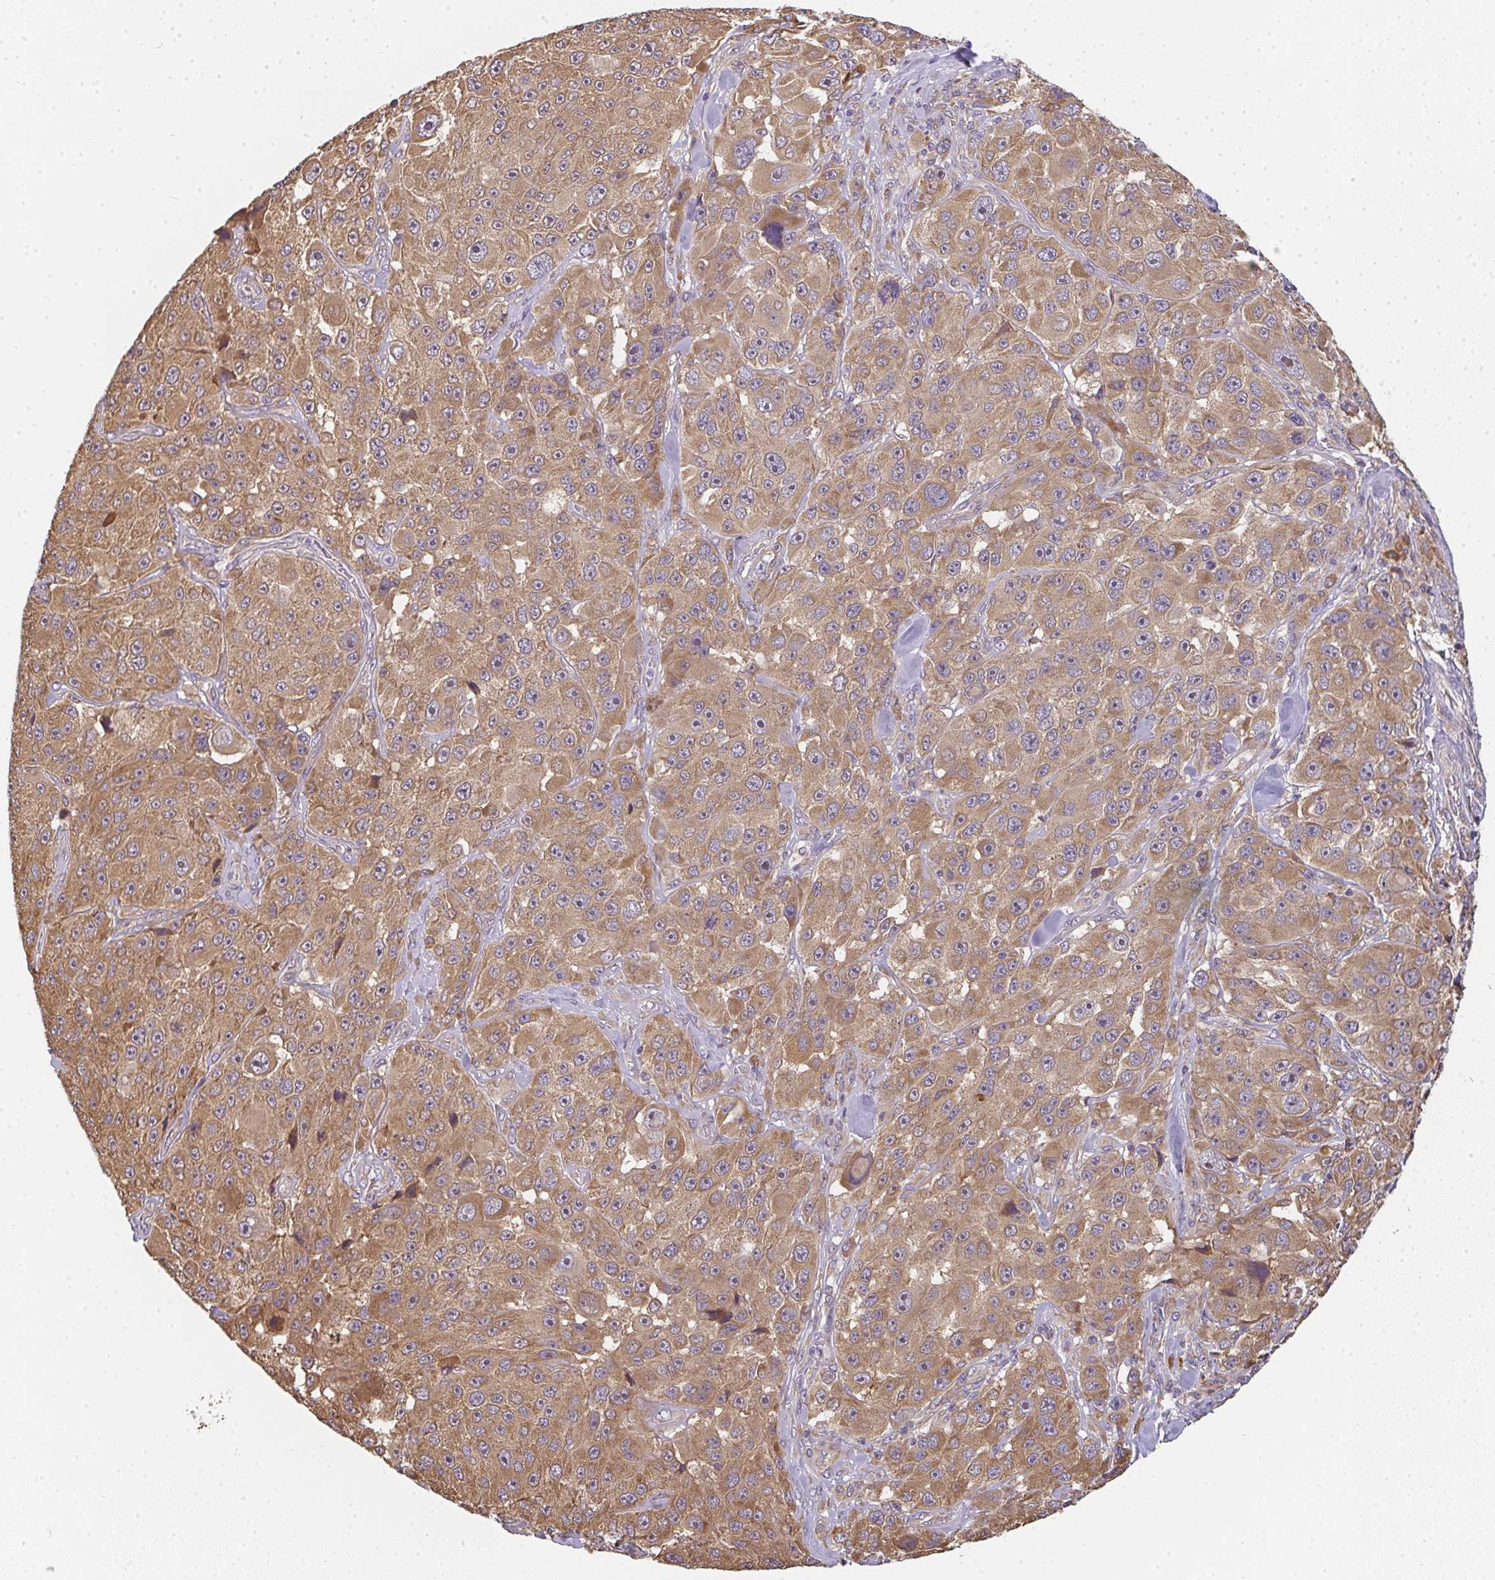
{"staining": {"intensity": "moderate", "quantity": ">75%", "location": "cytoplasmic/membranous"}, "tissue": "melanoma", "cell_type": "Tumor cells", "image_type": "cancer", "snomed": [{"axis": "morphology", "description": "Malignant melanoma, Metastatic site"}, {"axis": "topography", "description": "Lymph node"}], "caption": "Immunohistochemistry (IHC) of human melanoma reveals medium levels of moderate cytoplasmic/membranous positivity in approximately >75% of tumor cells.", "gene": "SLC35B3", "patient": {"sex": "male", "age": 62}}